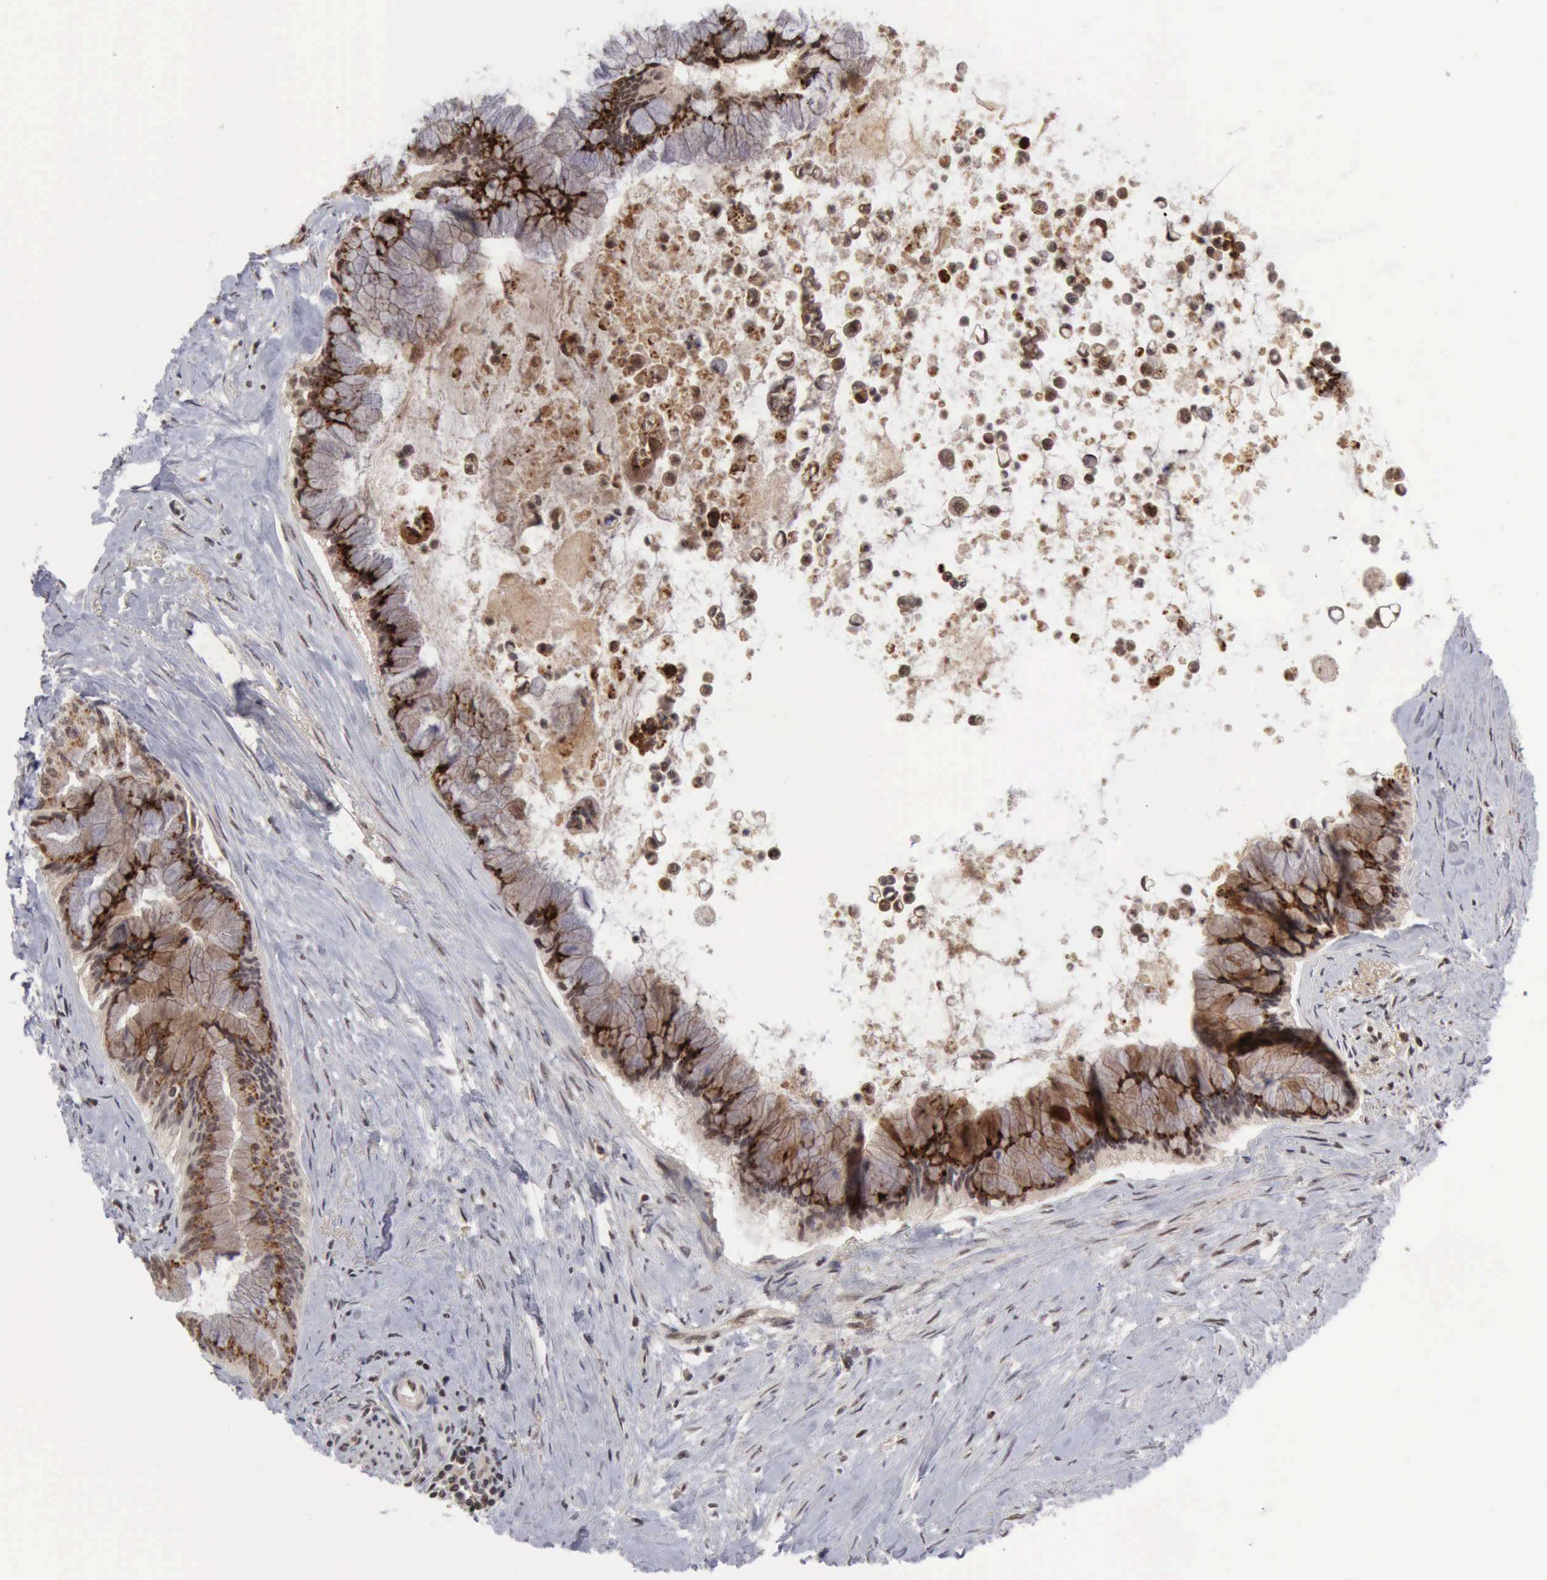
{"staining": {"intensity": "moderate", "quantity": ">75%", "location": "cytoplasmic/membranous"}, "tissue": "pancreatic cancer", "cell_type": "Tumor cells", "image_type": "cancer", "snomed": [{"axis": "morphology", "description": "Adenocarcinoma, NOS"}, {"axis": "topography", "description": "Pancreas"}], "caption": "IHC of adenocarcinoma (pancreatic) reveals medium levels of moderate cytoplasmic/membranous positivity in about >75% of tumor cells. (brown staining indicates protein expression, while blue staining denotes nuclei).", "gene": "CDKN2A", "patient": {"sex": "male", "age": 59}}